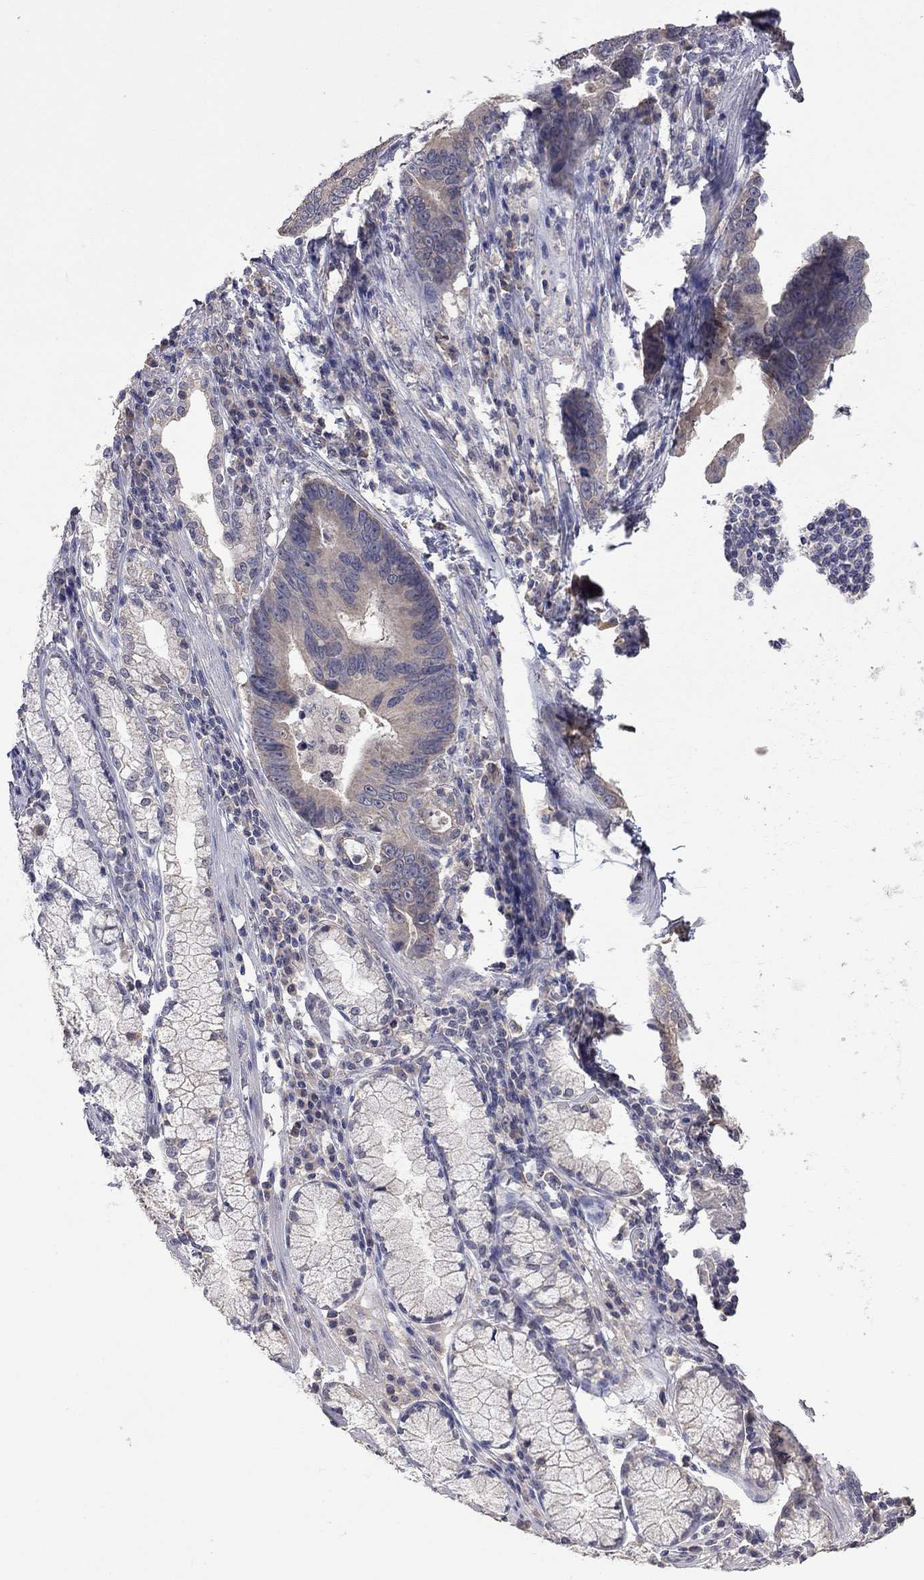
{"staining": {"intensity": "weak", "quantity": ">75%", "location": "cytoplasmic/membranous"}, "tissue": "stomach cancer", "cell_type": "Tumor cells", "image_type": "cancer", "snomed": [{"axis": "morphology", "description": "Adenocarcinoma, NOS"}, {"axis": "topography", "description": "Stomach"}], "caption": "Immunohistochemistry image of neoplastic tissue: stomach cancer (adenocarcinoma) stained using IHC demonstrates low levels of weak protein expression localized specifically in the cytoplasmic/membranous of tumor cells, appearing as a cytoplasmic/membranous brown color.", "gene": "HTR6", "patient": {"sex": "male", "age": 84}}